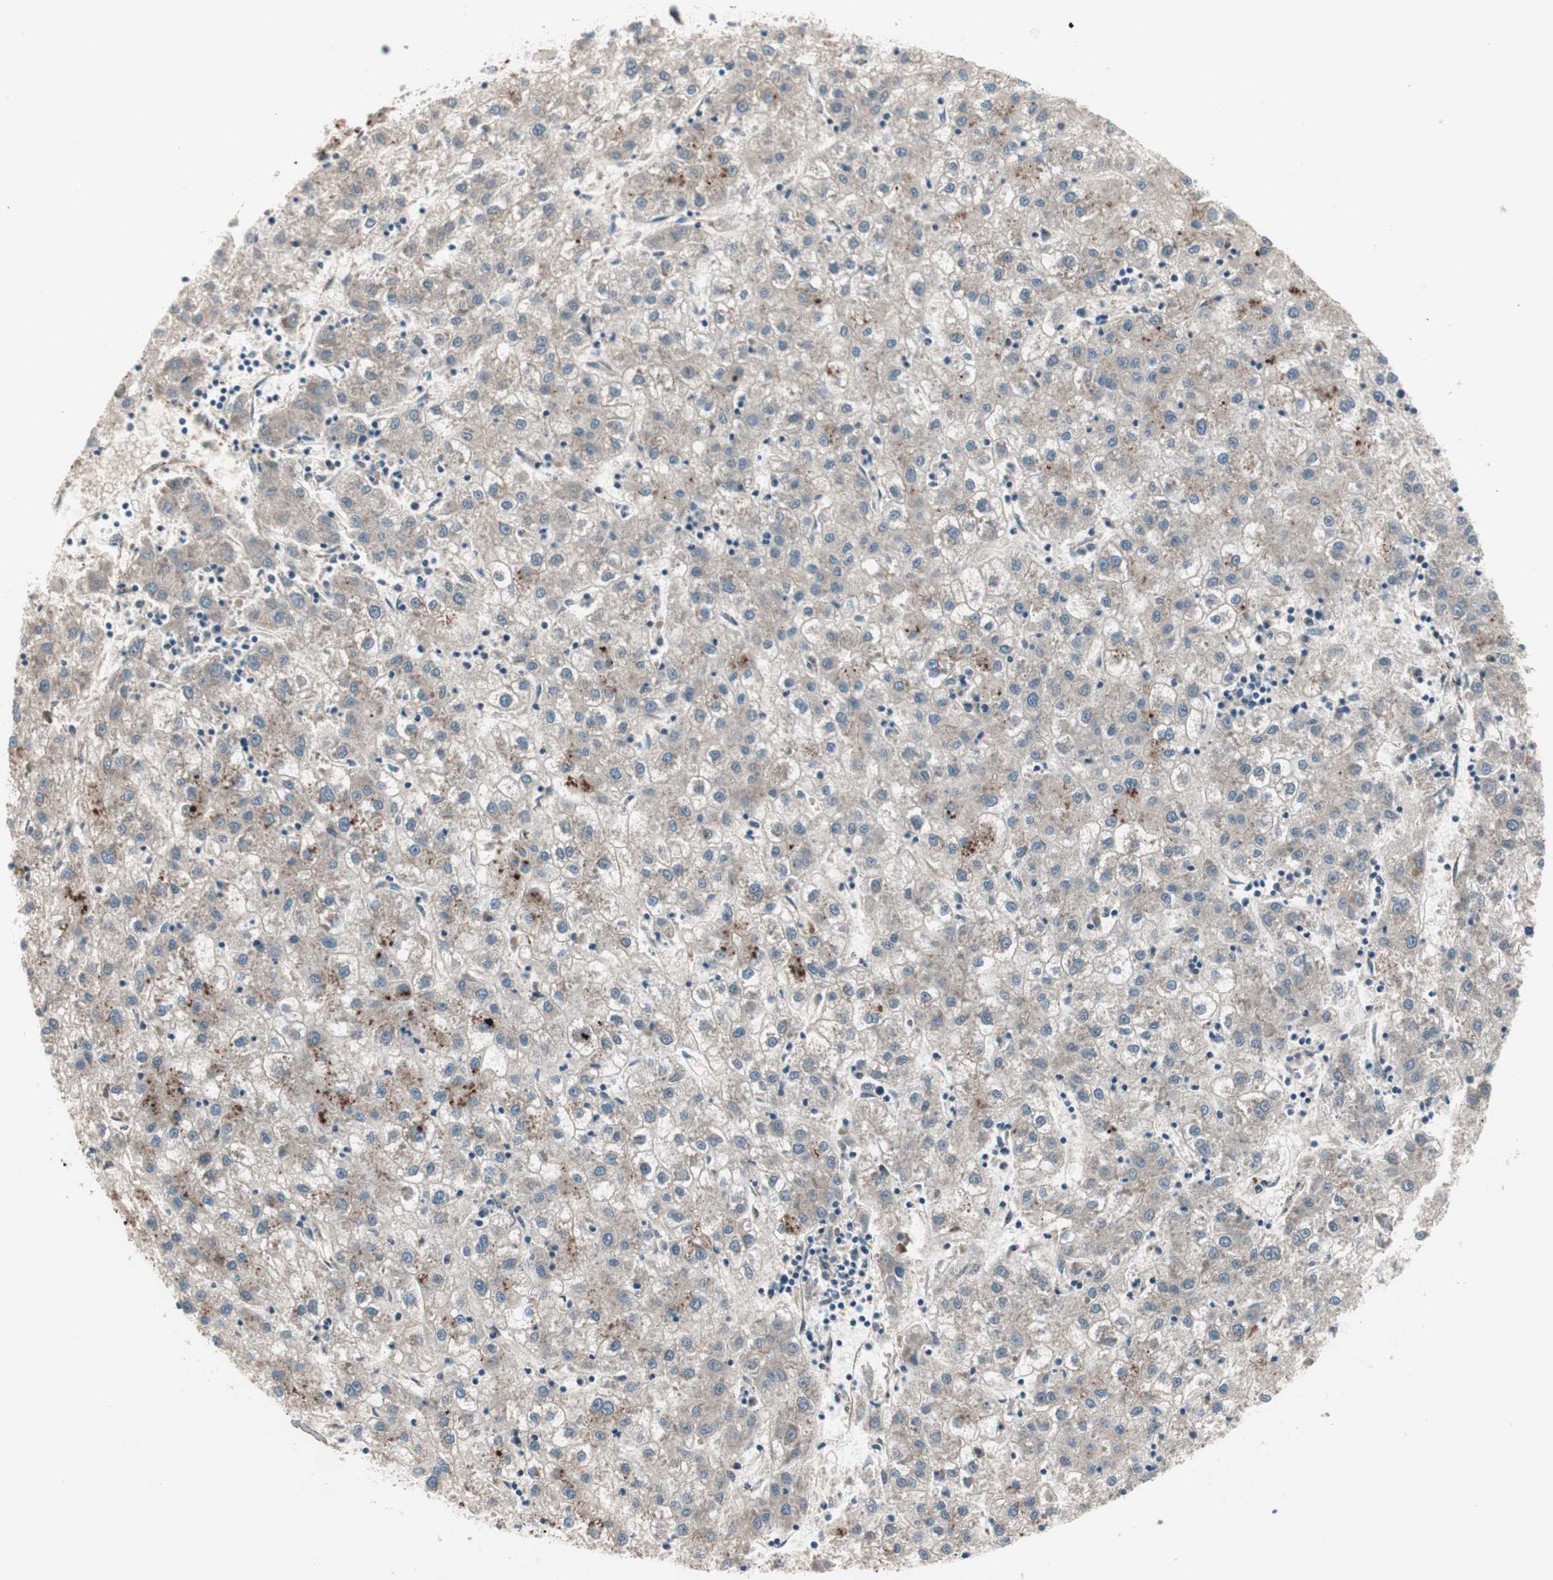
{"staining": {"intensity": "weak", "quantity": ">75%", "location": "cytoplasmic/membranous"}, "tissue": "liver cancer", "cell_type": "Tumor cells", "image_type": "cancer", "snomed": [{"axis": "morphology", "description": "Carcinoma, Hepatocellular, NOS"}, {"axis": "topography", "description": "Liver"}], "caption": "Immunohistochemistry (IHC) of liver hepatocellular carcinoma displays low levels of weak cytoplasmic/membranous expression in approximately >75% of tumor cells.", "gene": "FGFR4", "patient": {"sex": "male", "age": 72}}